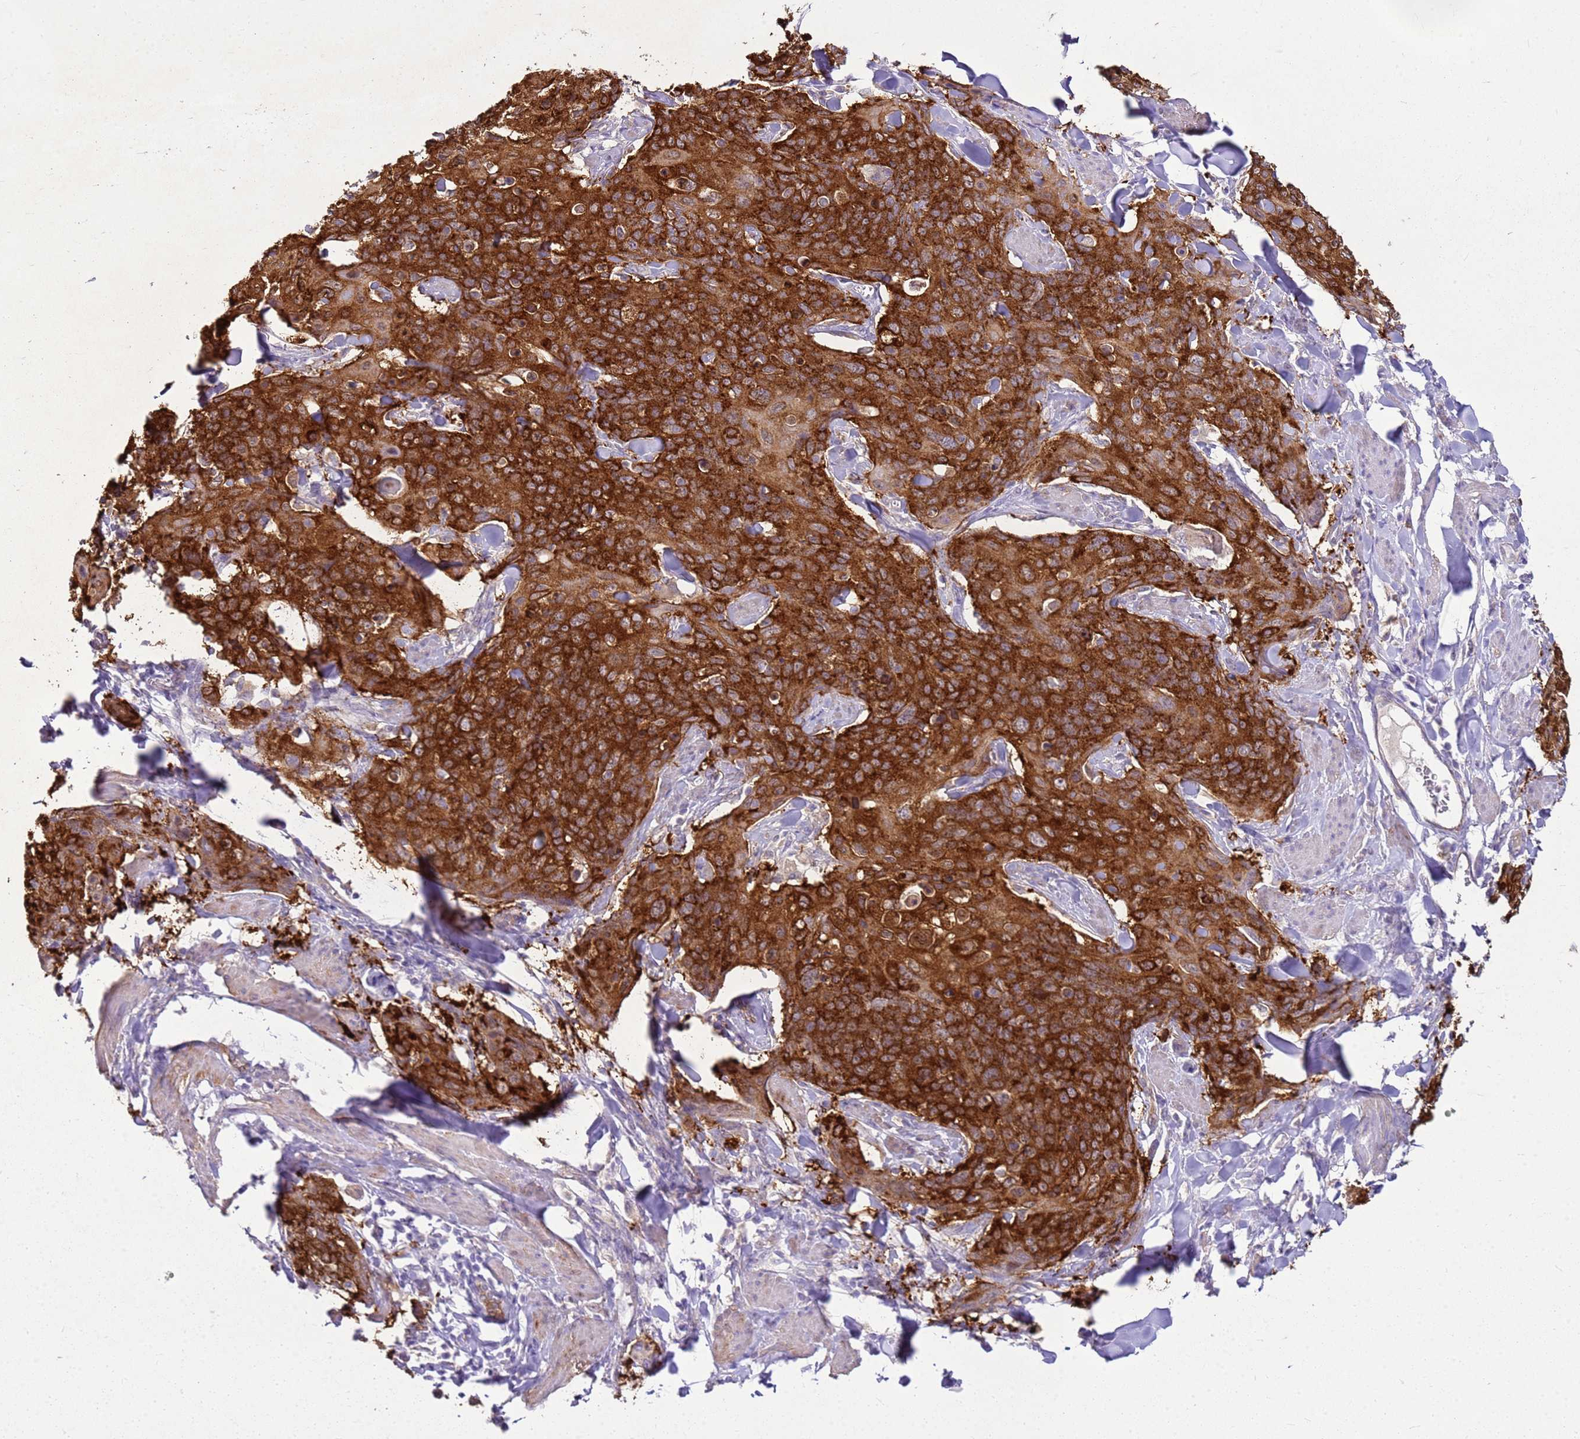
{"staining": {"intensity": "strong", "quantity": ">75%", "location": "cytoplasmic/membranous"}, "tissue": "skin cancer", "cell_type": "Tumor cells", "image_type": "cancer", "snomed": [{"axis": "morphology", "description": "Squamous cell carcinoma, NOS"}, {"axis": "topography", "description": "Skin"}, {"axis": "topography", "description": "Vulva"}], "caption": "Strong cytoplasmic/membranous protein expression is identified in about >75% of tumor cells in skin squamous cell carcinoma.", "gene": "HSPB1", "patient": {"sex": "female", "age": 85}}